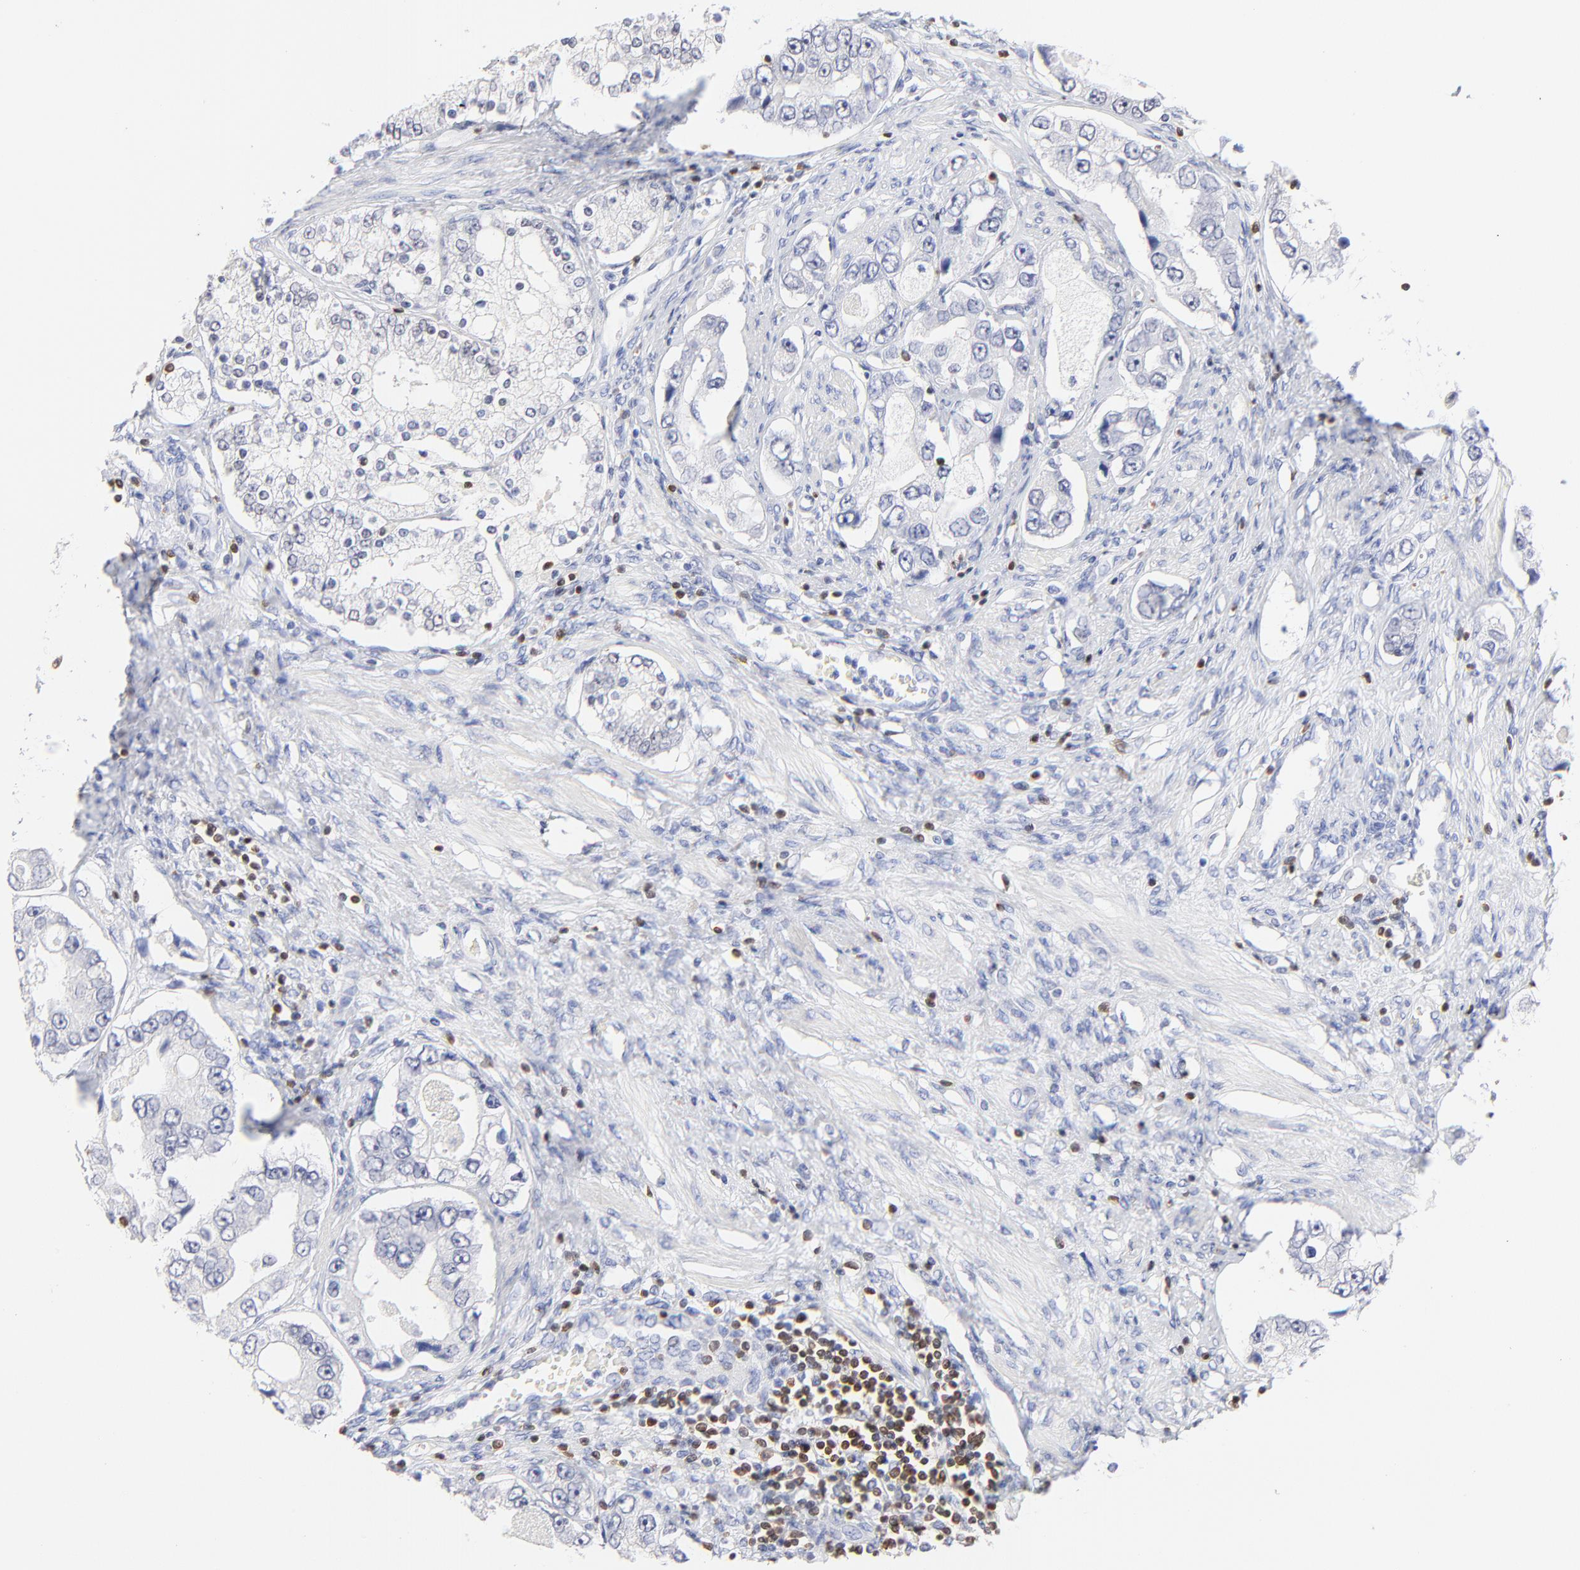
{"staining": {"intensity": "negative", "quantity": "none", "location": "none"}, "tissue": "prostate cancer", "cell_type": "Tumor cells", "image_type": "cancer", "snomed": [{"axis": "morphology", "description": "Adenocarcinoma, High grade"}, {"axis": "topography", "description": "Prostate"}], "caption": "Immunohistochemistry (IHC) of human adenocarcinoma (high-grade) (prostate) displays no staining in tumor cells.", "gene": "ZAP70", "patient": {"sex": "male", "age": 63}}